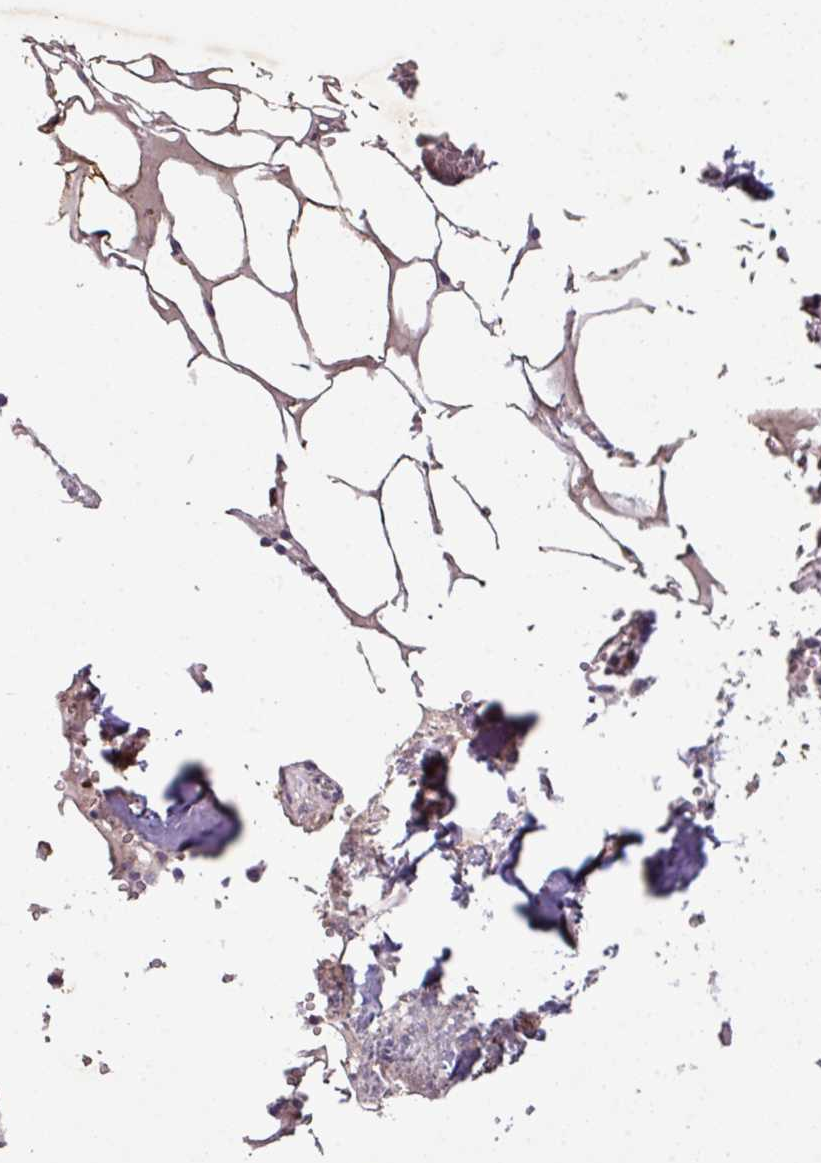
{"staining": {"intensity": "moderate", "quantity": "<25%", "location": "cytoplasmic/membranous"}, "tissue": "bone marrow", "cell_type": "Hematopoietic cells", "image_type": "normal", "snomed": [{"axis": "morphology", "description": "Normal tissue, NOS"}, {"axis": "topography", "description": "Bone marrow"}], "caption": "DAB (3,3'-diaminobenzidine) immunohistochemical staining of unremarkable human bone marrow exhibits moderate cytoplasmic/membranous protein staining in about <25% of hematopoietic cells. (Stains: DAB in brown, nuclei in blue, Microscopy: brightfield microscopy at high magnification).", "gene": "ENSG00000260170", "patient": {"sex": "male", "age": 54}}